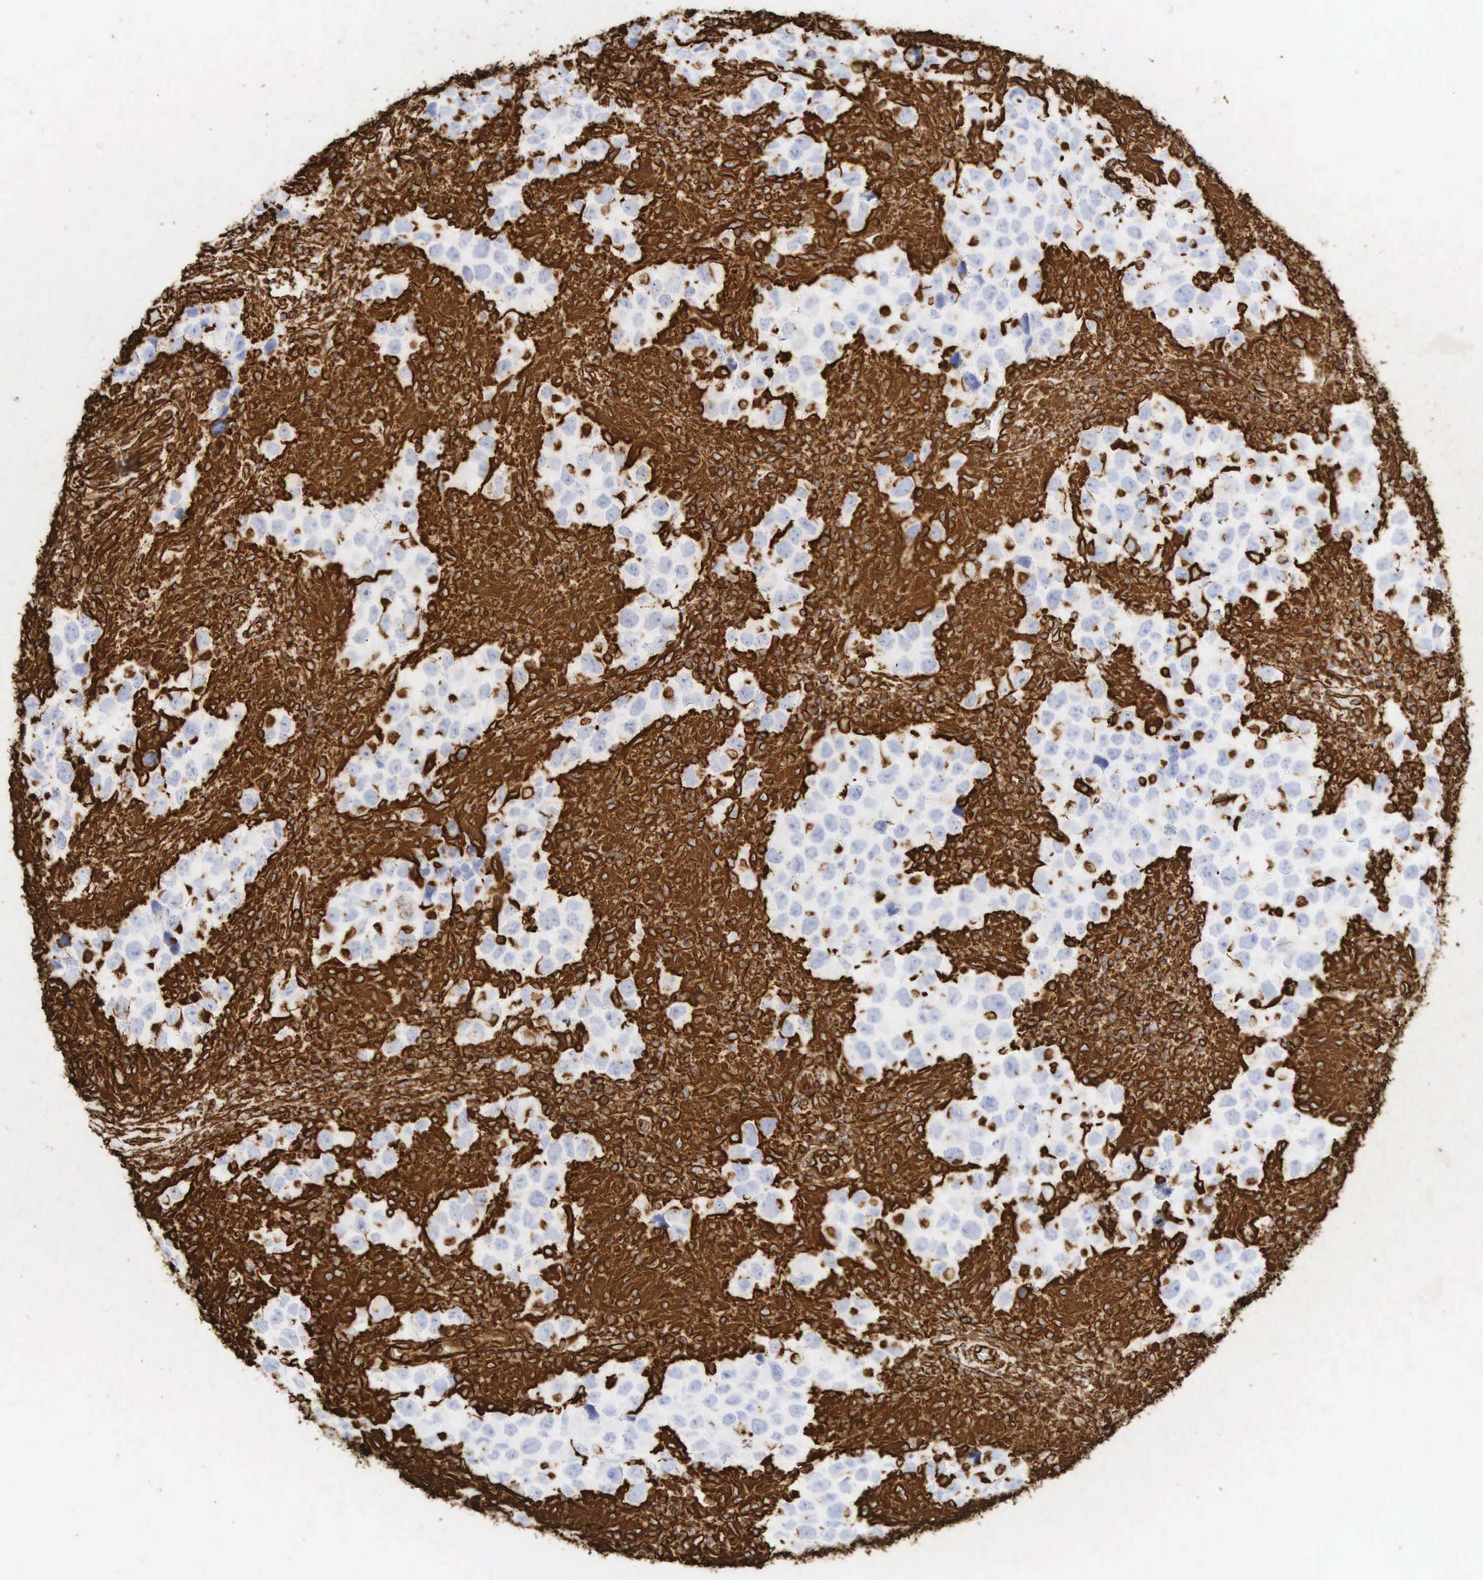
{"staining": {"intensity": "strong", "quantity": "<25%", "location": "cytoplasmic/membranous,nuclear"}, "tissue": "testis cancer", "cell_type": "Tumor cells", "image_type": "cancer", "snomed": [{"axis": "morphology", "description": "Carcinoma, Embryonal, NOS"}, {"axis": "topography", "description": "Testis"}], "caption": "High-magnification brightfield microscopy of testis cancer (embryonal carcinoma) stained with DAB (3,3'-diaminobenzidine) (brown) and counterstained with hematoxylin (blue). tumor cells exhibit strong cytoplasmic/membranous and nuclear staining is seen in about<25% of cells.", "gene": "VIM", "patient": {"sex": "male", "age": 21}}